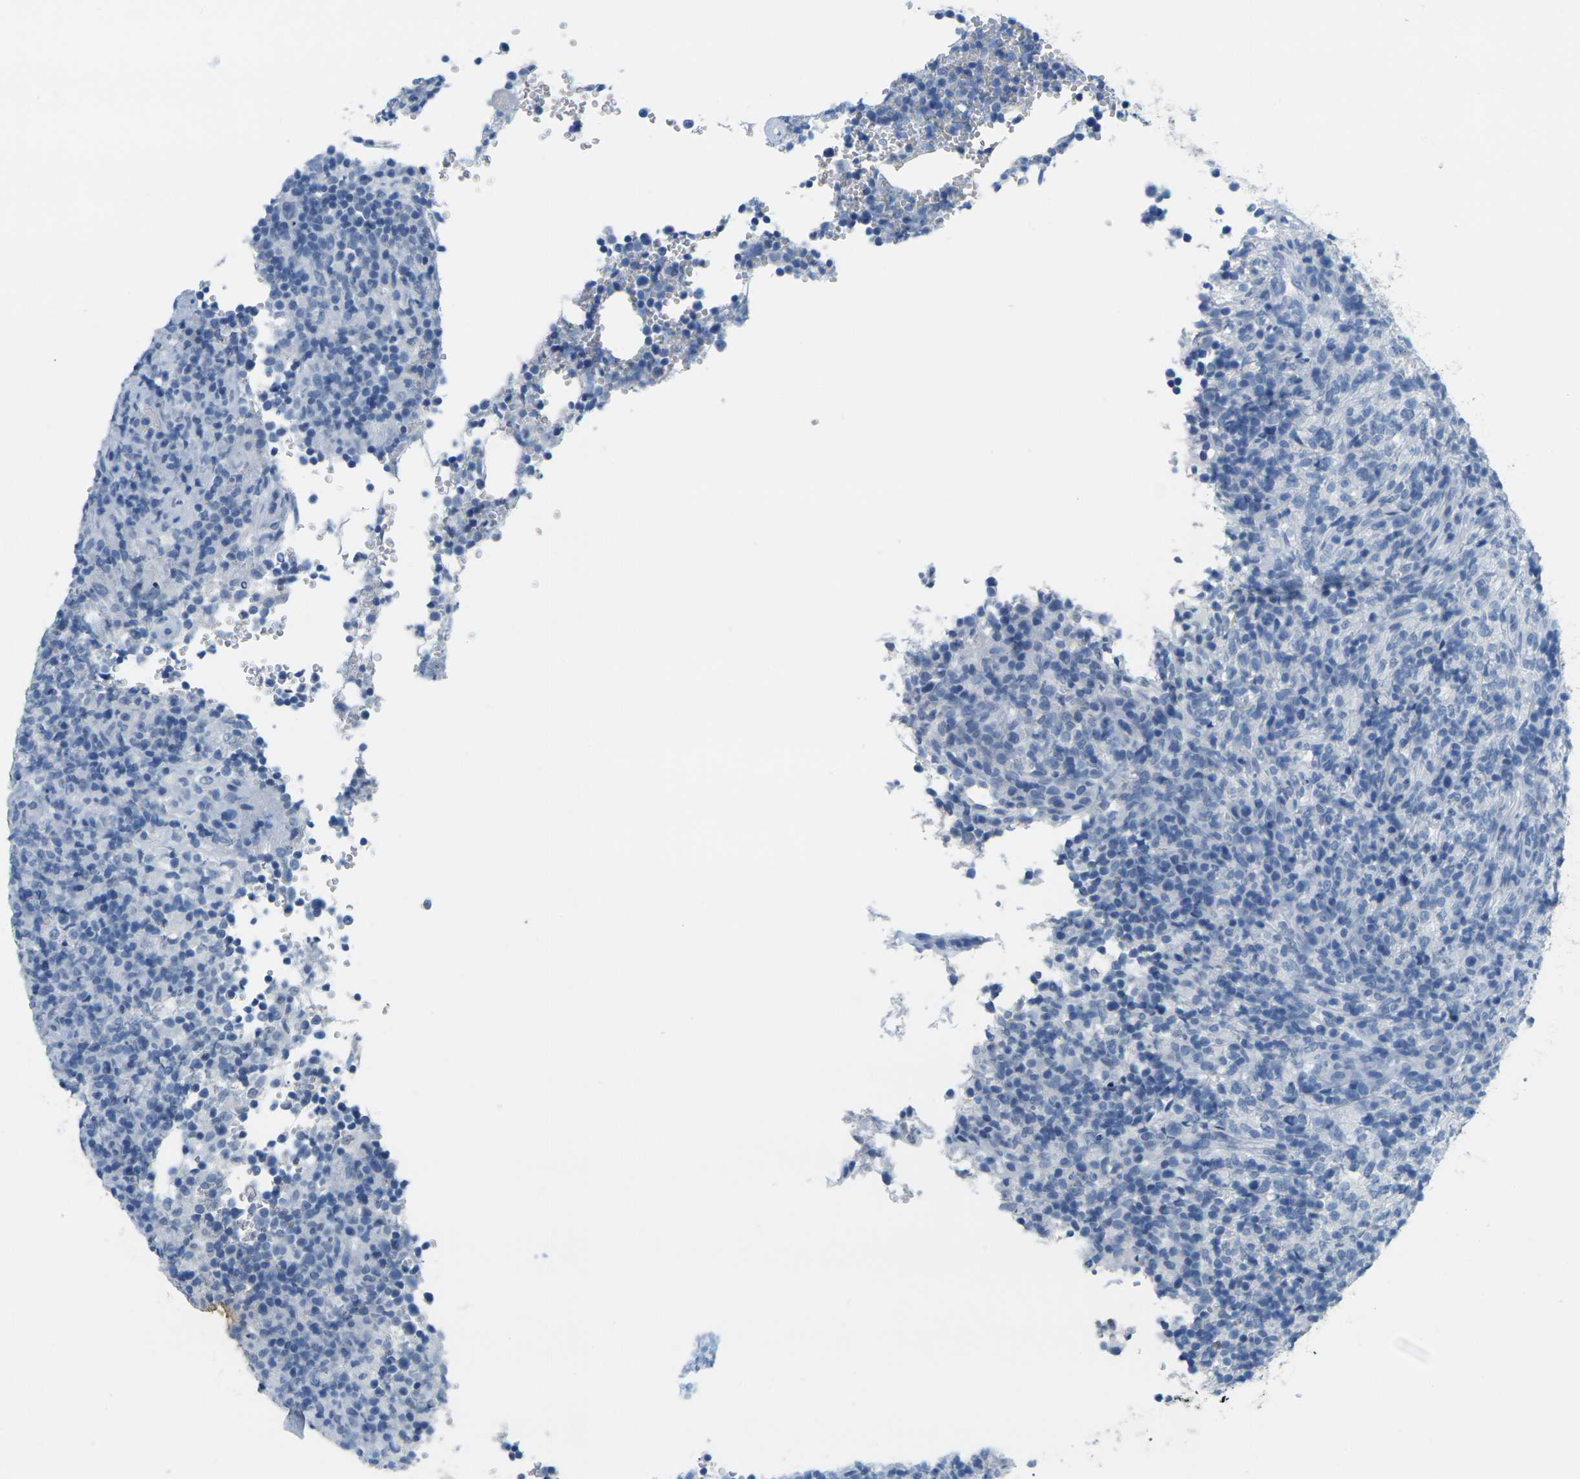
{"staining": {"intensity": "negative", "quantity": "none", "location": "none"}, "tissue": "lymphoma", "cell_type": "Tumor cells", "image_type": "cancer", "snomed": [{"axis": "morphology", "description": "Malignant lymphoma, non-Hodgkin's type, High grade"}, {"axis": "topography", "description": "Lymph node"}], "caption": "DAB (3,3'-diaminobenzidine) immunohistochemical staining of malignant lymphoma, non-Hodgkin's type (high-grade) exhibits no significant staining in tumor cells. (Stains: DAB (3,3'-diaminobenzidine) IHC with hematoxylin counter stain, Microscopy: brightfield microscopy at high magnification).", "gene": "CTAG1A", "patient": {"sex": "female", "age": 76}}